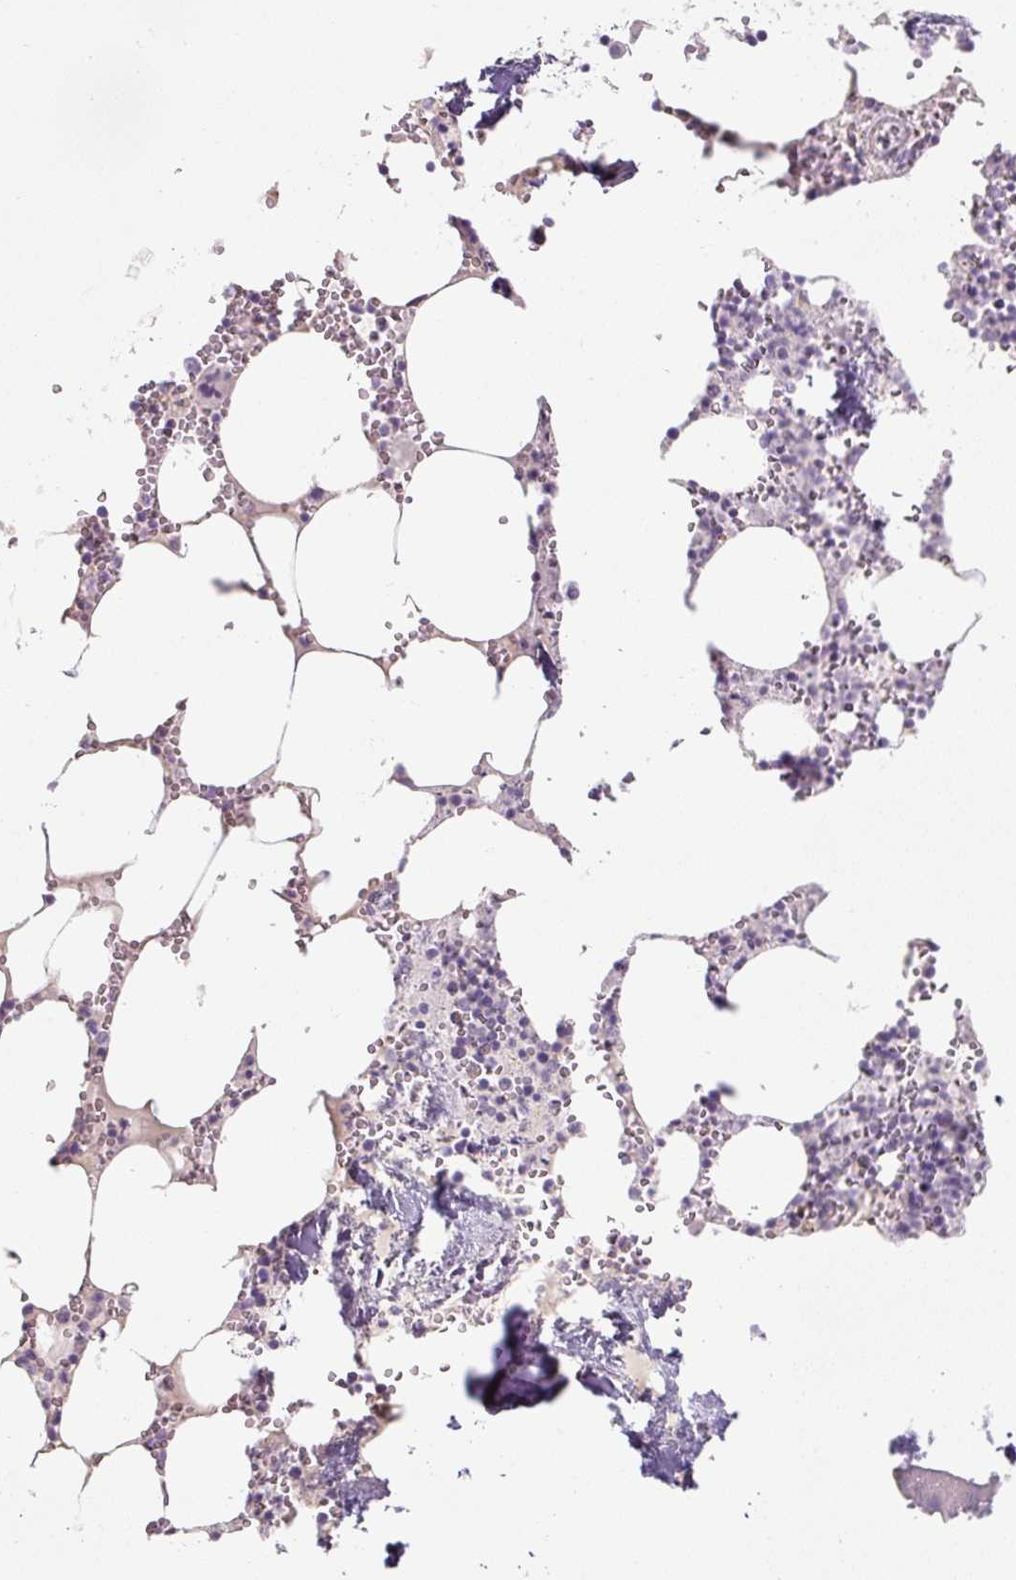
{"staining": {"intensity": "negative", "quantity": "none", "location": "none"}, "tissue": "bone marrow", "cell_type": "Hematopoietic cells", "image_type": "normal", "snomed": [{"axis": "morphology", "description": "Normal tissue, NOS"}, {"axis": "topography", "description": "Bone marrow"}], "caption": "Immunohistochemical staining of benign bone marrow displays no significant staining in hematopoietic cells.", "gene": "PRM1", "patient": {"sex": "male", "age": 54}}